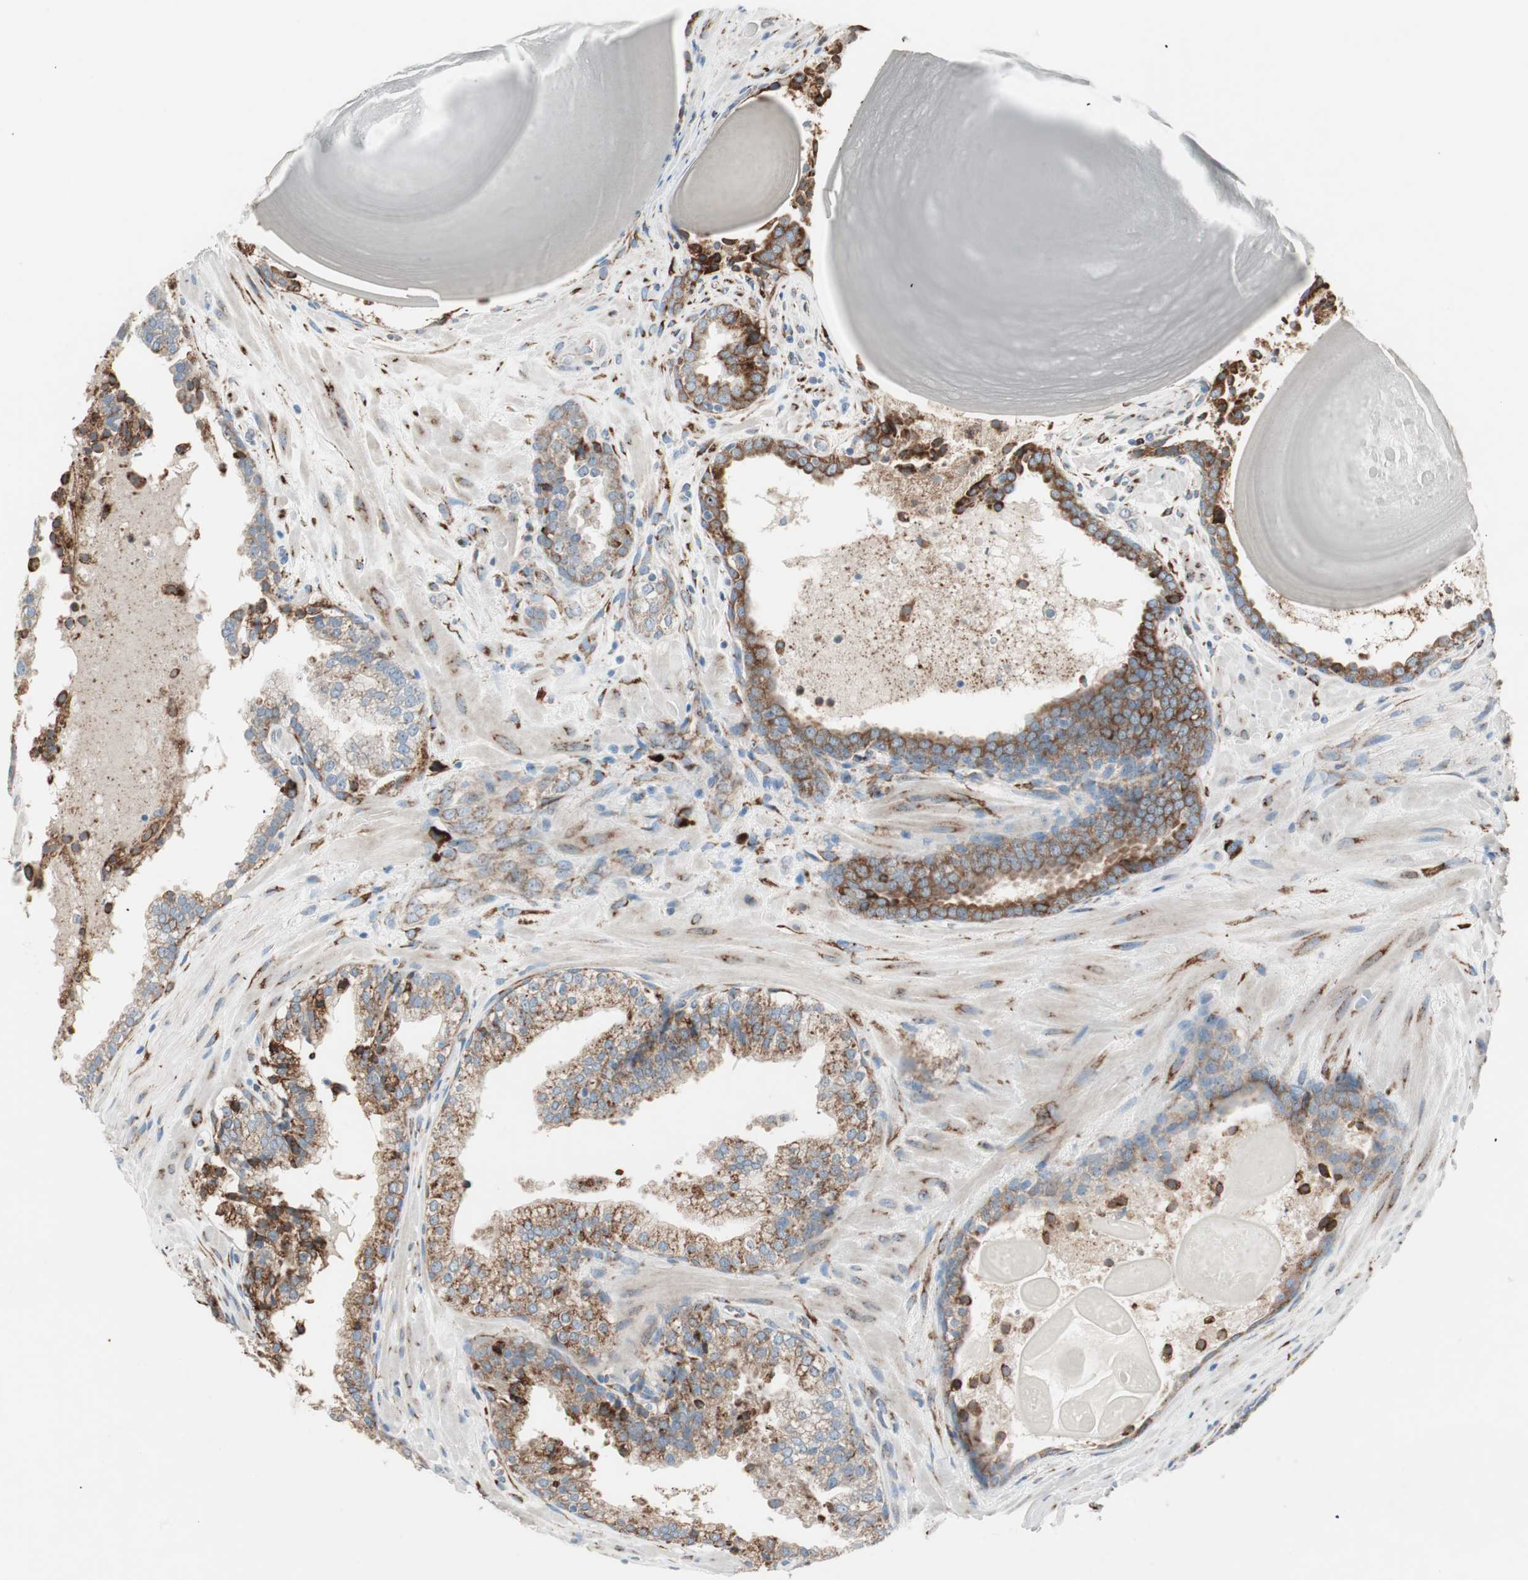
{"staining": {"intensity": "moderate", "quantity": ">75%", "location": "cytoplasmic/membranous"}, "tissue": "prostate cancer", "cell_type": "Tumor cells", "image_type": "cancer", "snomed": [{"axis": "morphology", "description": "Adenocarcinoma, High grade"}, {"axis": "topography", "description": "Prostate"}], "caption": "Immunohistochemistry (IHC) image of prostate cancer stained for a protein (brown), which reveals medium levels of moderate cytoplasmic/membranous positivity in about >75% of tumor cells.", "gene": "P4HTM", "patient": {"sex": "male", "age": 68}}